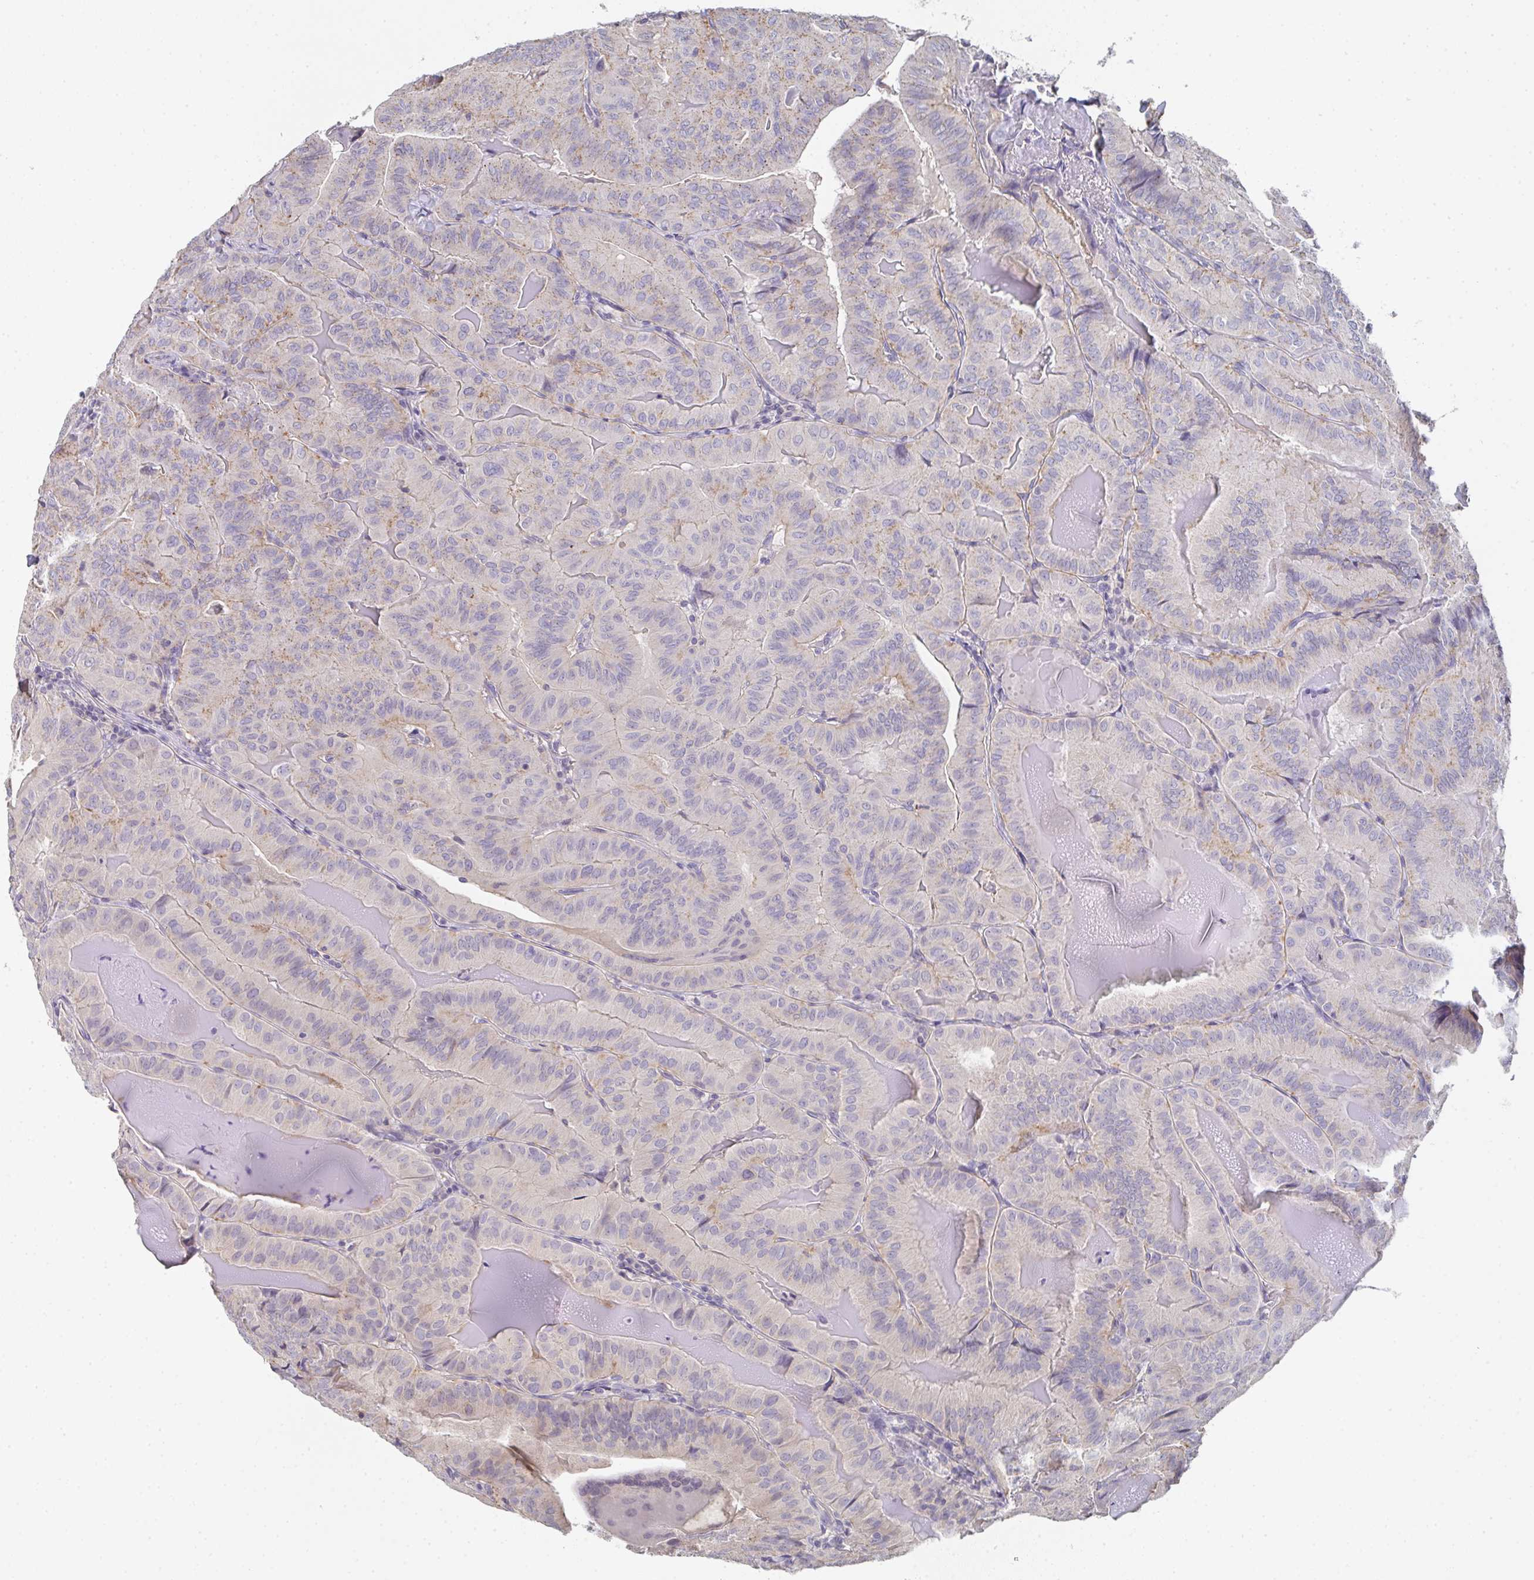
{"staining": {"intensity": "moderate", "quantity": "<25%", "location": "cytoplasmic/membranous"}, "tissue": "thyroid cancer", "cell_type": "Tumor cells", "image_type": "cancer", "snomed": [{"axis": "morphology", "description": "Papillary adenocarcinoma, NOS"}, {"axis": "topography", "description": "Thyroid gland"}], "caption": "This image shows IHC staining of thyroid papillary adenocarcinoma, with low moderate cytoplasmic/membranous positivity in approximately <25% of tumor cells.", "gene": "CHMP5", "patient": {"sex": "female", "age": 68}}